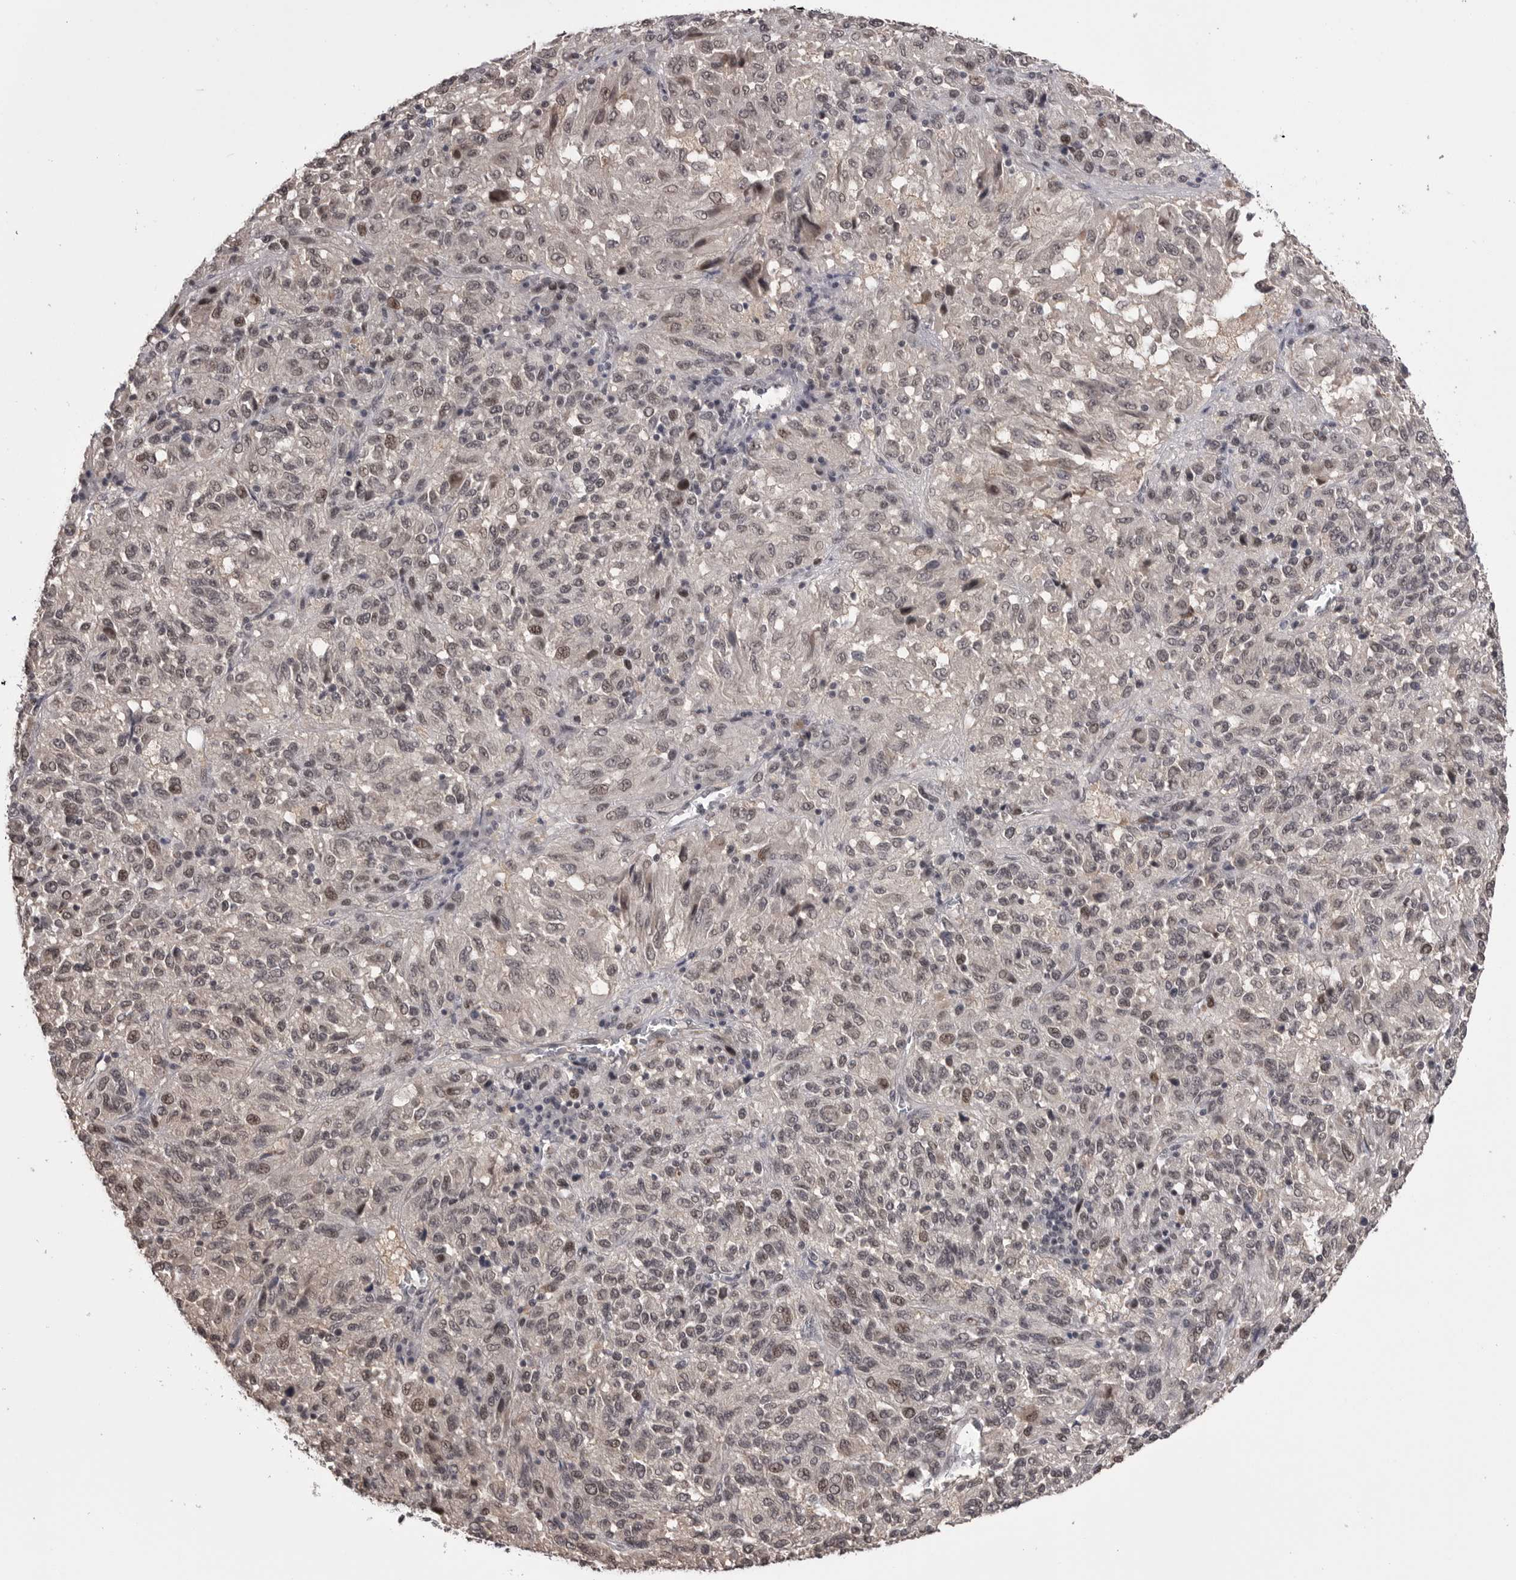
{"staining": {"intensity": "weak", "quantity": ">75%", "location": "nuclear"}, "tissue": "melanoma", "cell_type": "Tumor cells", "image_type": "cancer", "snomed": [{"axis": "morphology", "description": "Malignant melanoma, Metastatic site"}, {"axis": "topography", "description": "Lung"}], "caption": "Melanoma stained with immunohistochemistry (IHC) shows weak nuclear staining in about >75% of tumor cells.", "gene": "DLG2", "patient": {"sex": "male", "age": 64}}